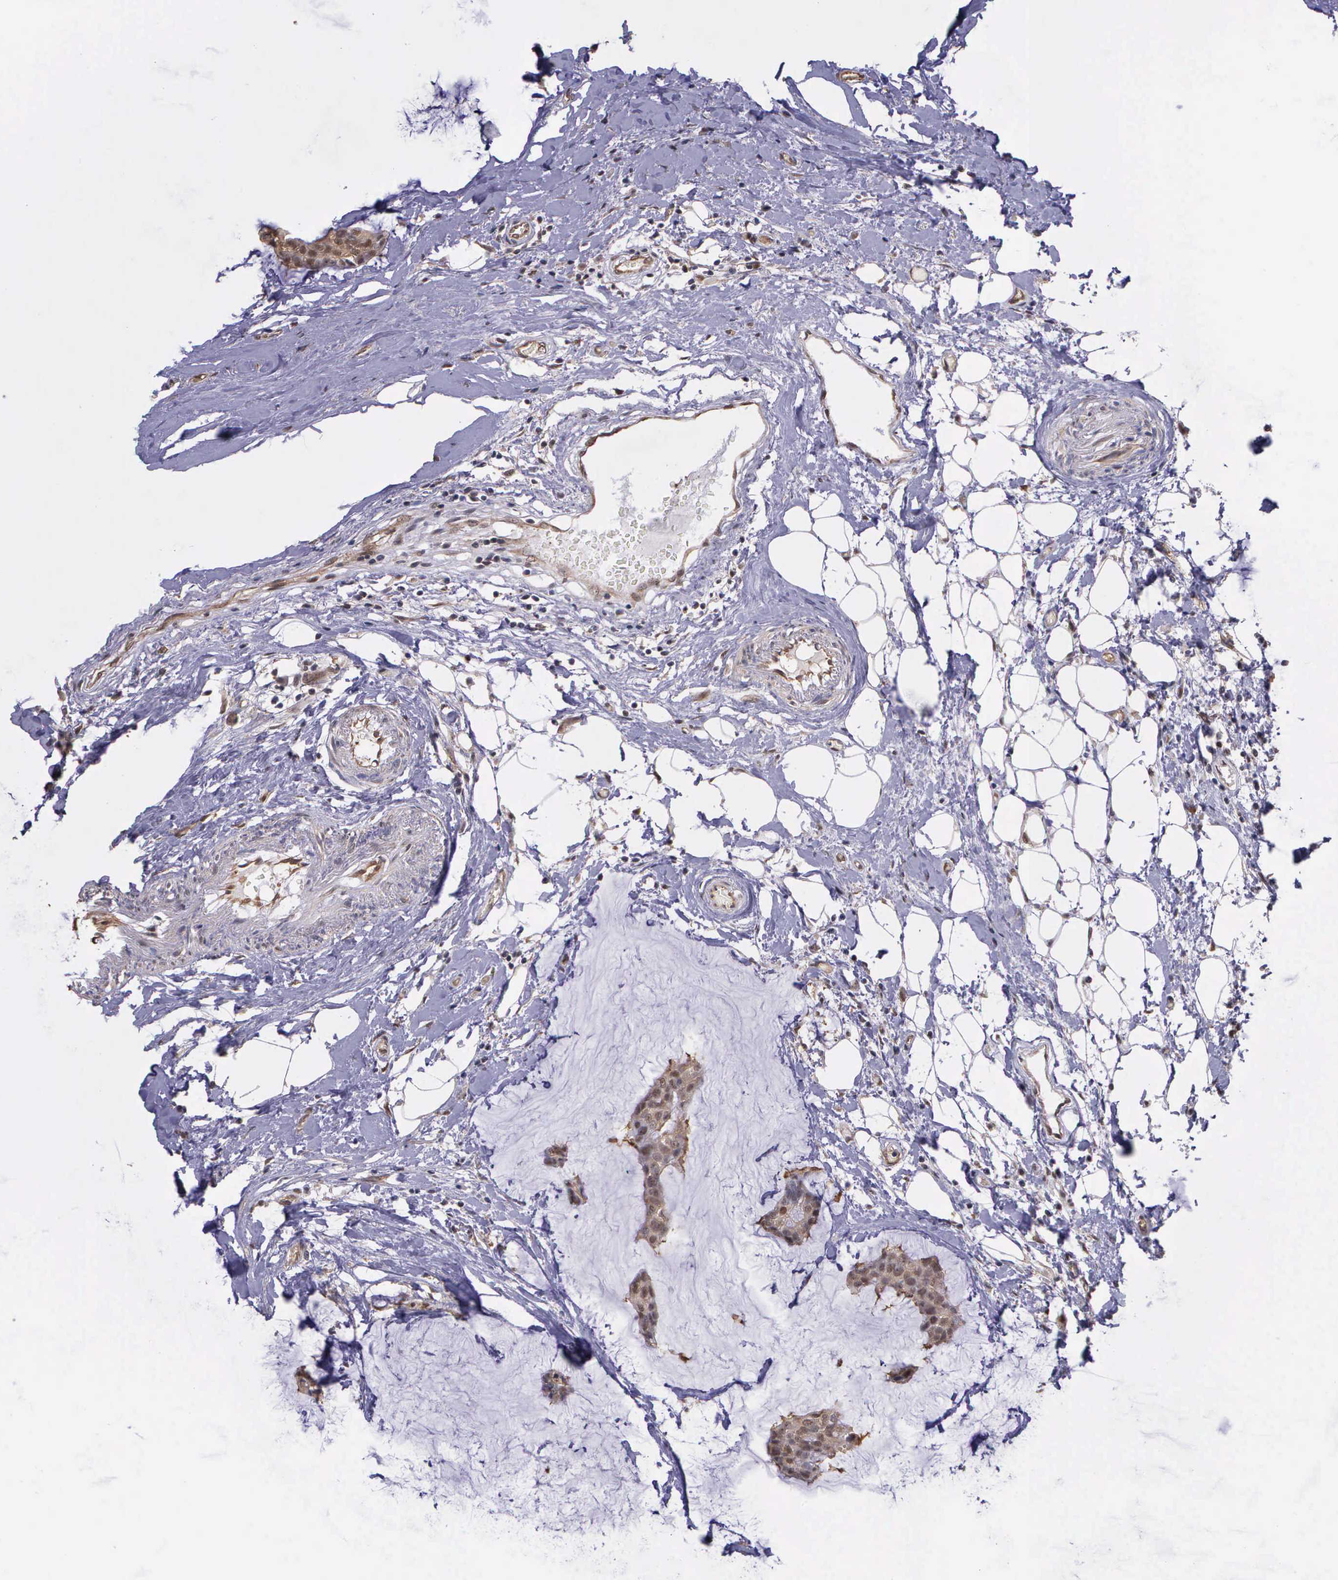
{"staining": {"intensity": "moderate", "quantity": ">75%", "location": "cytoplasmic/membranous"}, "tissue": "breast cancer", "cell_type": "Tumor cells", "image_type": "cancer", "snomed": [{"axis": "morphology", "description": "Duct carcinoma"}, {"axis": "topography", "description": "Breast"}], "caption": "Invasive ductal carcinoma (breast) stained for a protein (brown) reveals moderate cytoplasmic/membranous positive staining in about >75% of tumor cells.", "gene": "PSMC1", "patient": {"sex": "female", "age": 93}}